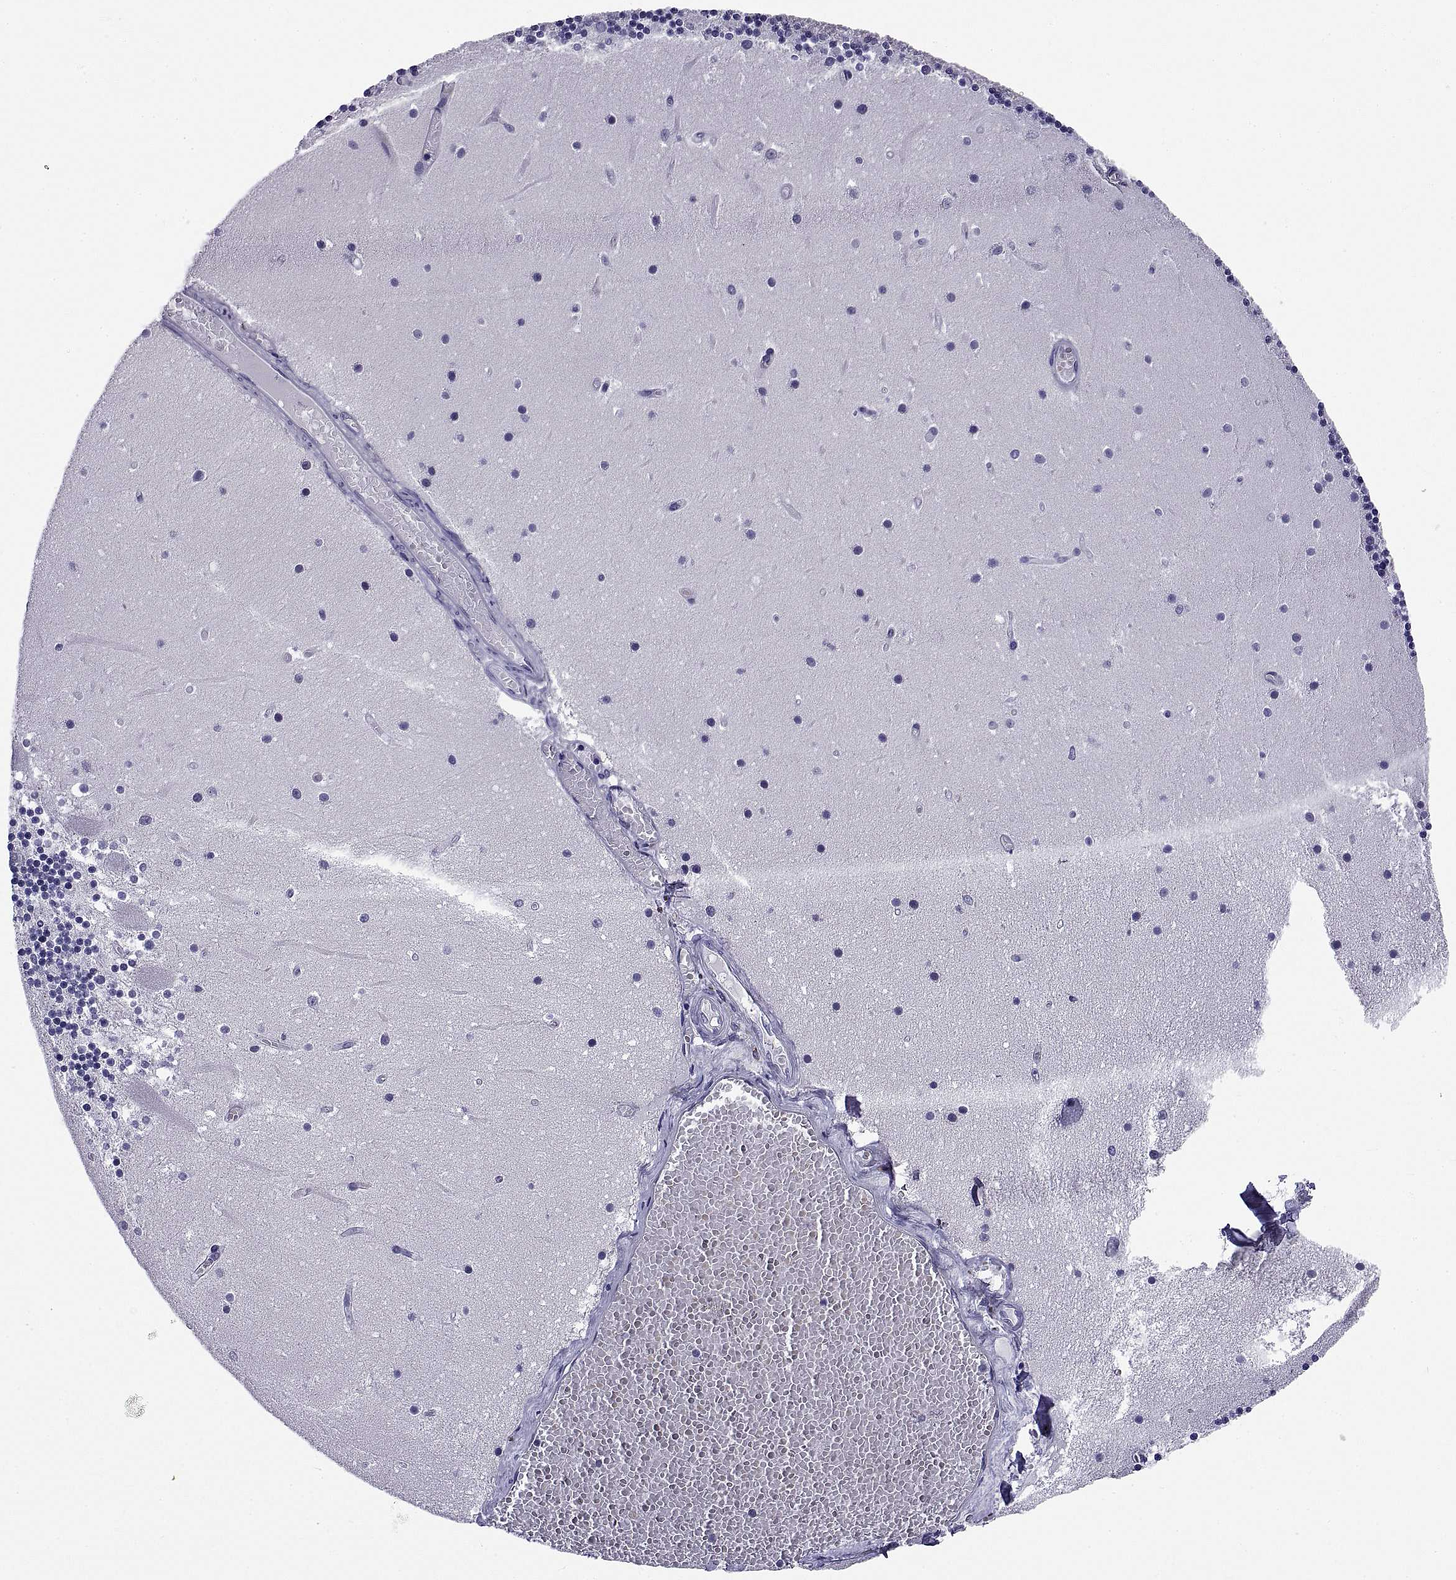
{"staining": {"intensity": "negative", "quantity": "none", "location": "none"}, "tissue": "cerebellum", "cell_type": "Cells in granular layer", "image_type": "normal", "snomed": [{"axis": "morphology", "description": "Normal tissue, NOS"}, {"axis": "topography", "description": "Cerebellum"}], "caption": "Immunohistochemistry (IHC) of unremarkable human cerebellum shows no staining in cells in granular layer. (DAB (3,3'-diaminobenzidine) immunohistochemistry (IHC), high magnification).", "gene": "TGFBR3L", "patient": {"sex": "female", "age": 28}}